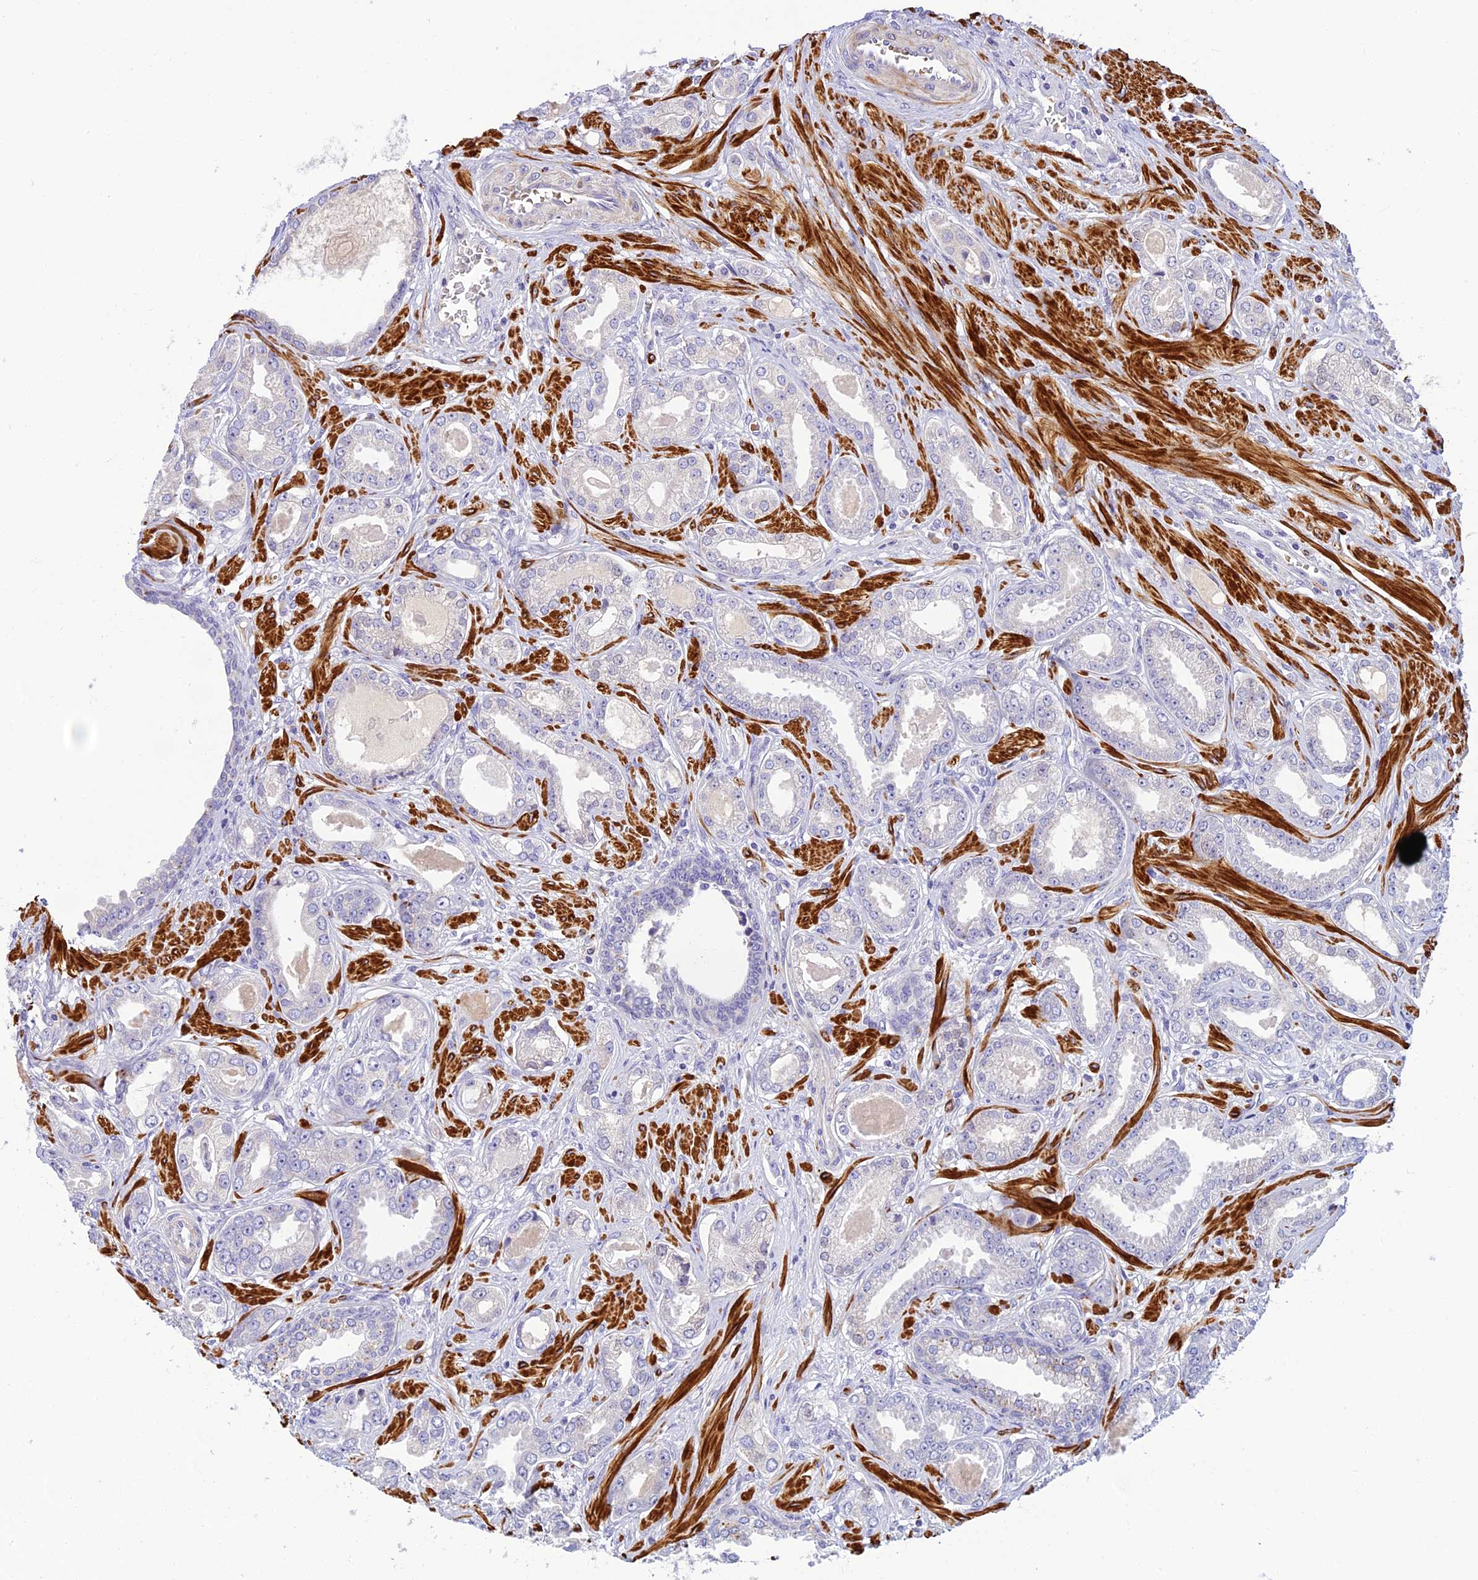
{"staining": {"intensity": "negative", "quantity": "none", "location": "none"}, "tissue": "prostate cancer", "cell_type": "Tumor cells", "image_type": "cancer", "snomed": [{"axis": "morphology", "description": "Adenocarcinoma, Low grade"}, {"axis": "topography", "description": "Prostate"}], "caption": "IHC of human low-grade adenocarcinoma (prostate) demonstrates no positivity in tumor cells.", "gene": "CLIP4", "patient": {"sex": "male", "age": 64}}